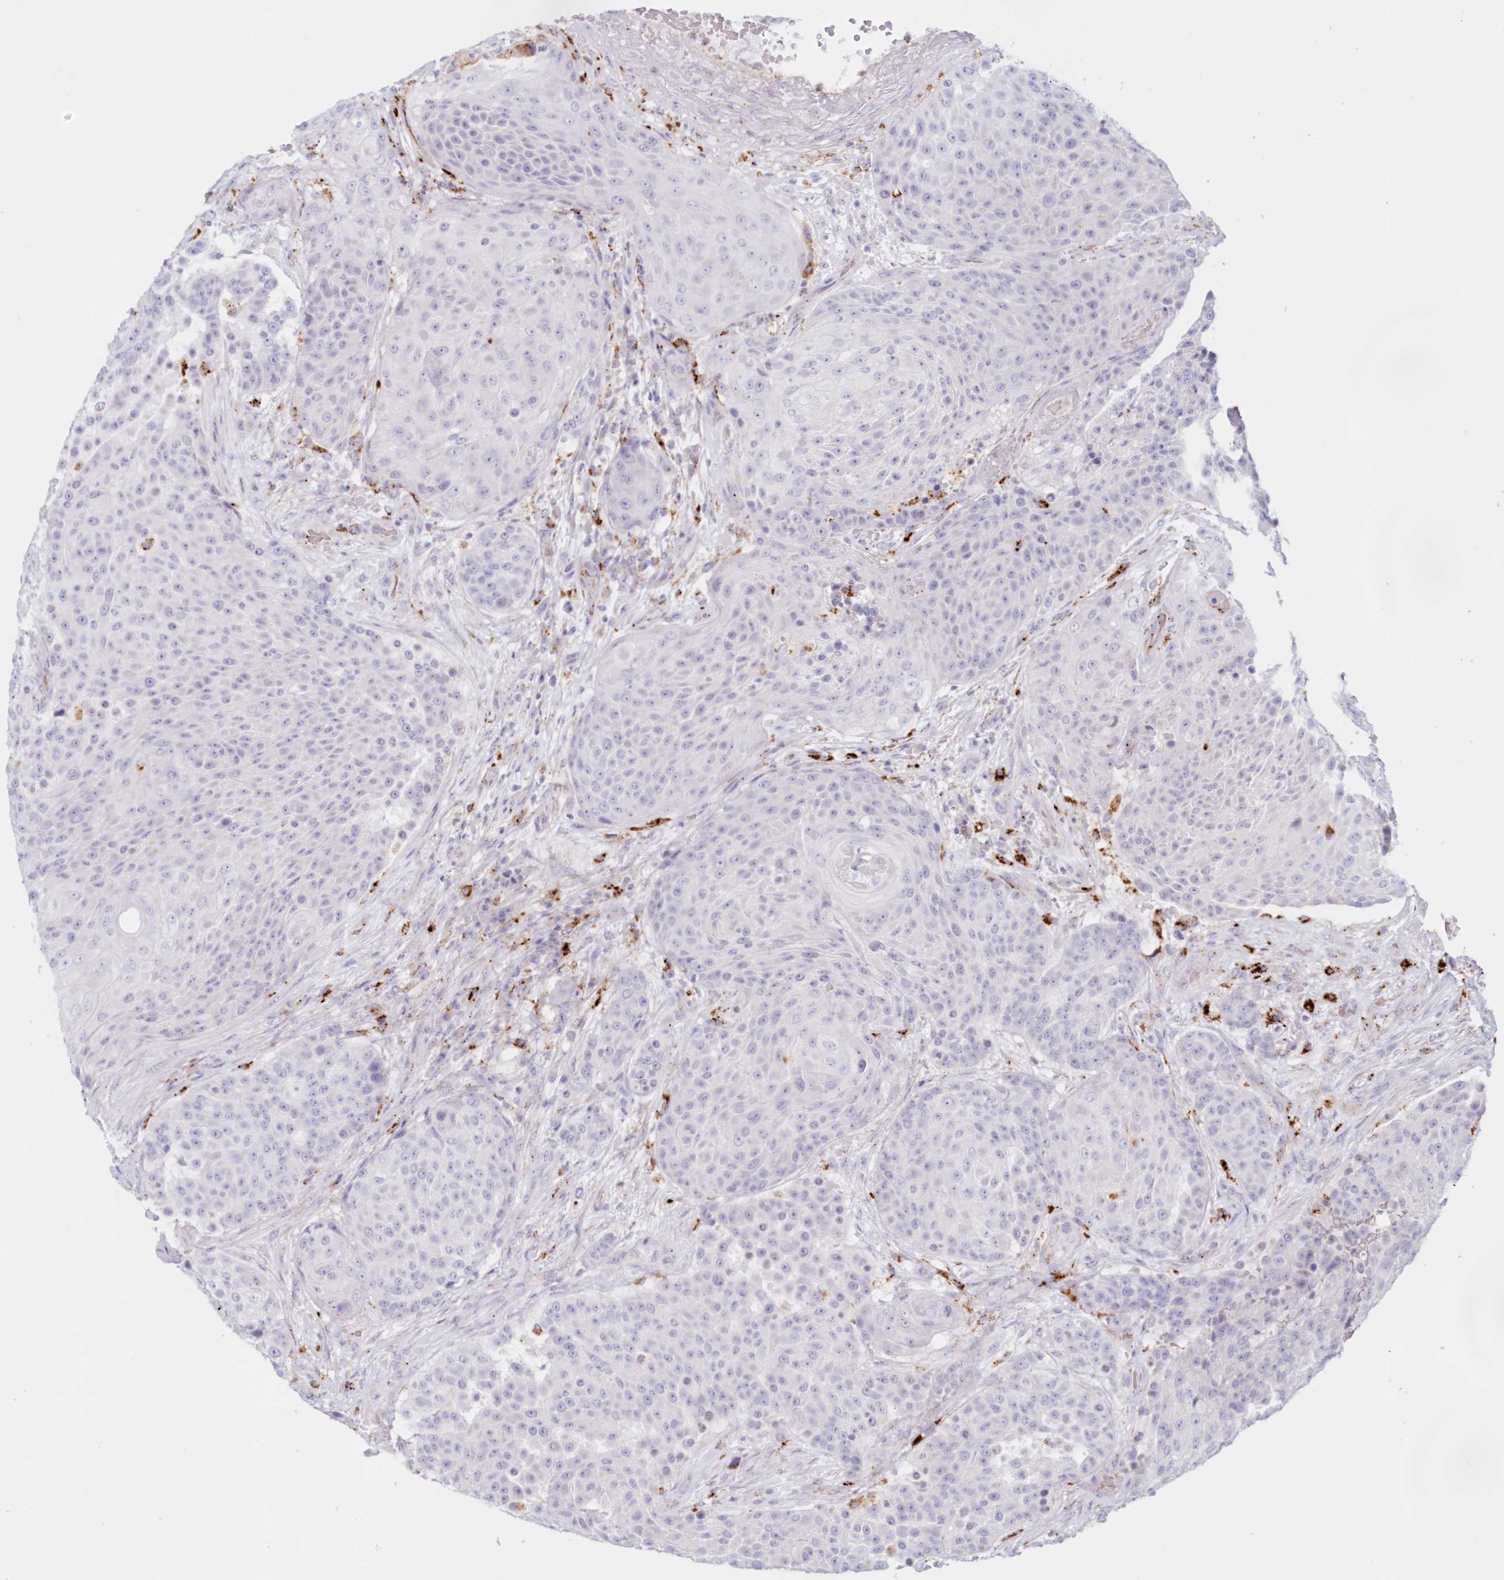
{"staining": {"intensity": "negative", "quantity": "none", "location": "none"}, "tissue": "urothelial cancer", "cell_type": "Tumor cells", "image_type": "cancer", "snomed": [{"axis": "morphology", "description": "Urothelial carcinoma, High grade"}, {"axis": "topography", "description": "Urinary bladder"}], "caption": "A photomicrograph of human urothelial cancer is negative for staining in tumor cells. (DAB (3,3'-diaminobenzidine) immunohistochemistry (IHC) with hematoxylin counter stain).", "gene": "TPP1", "patient": {"sex": "female", "age": 63}}